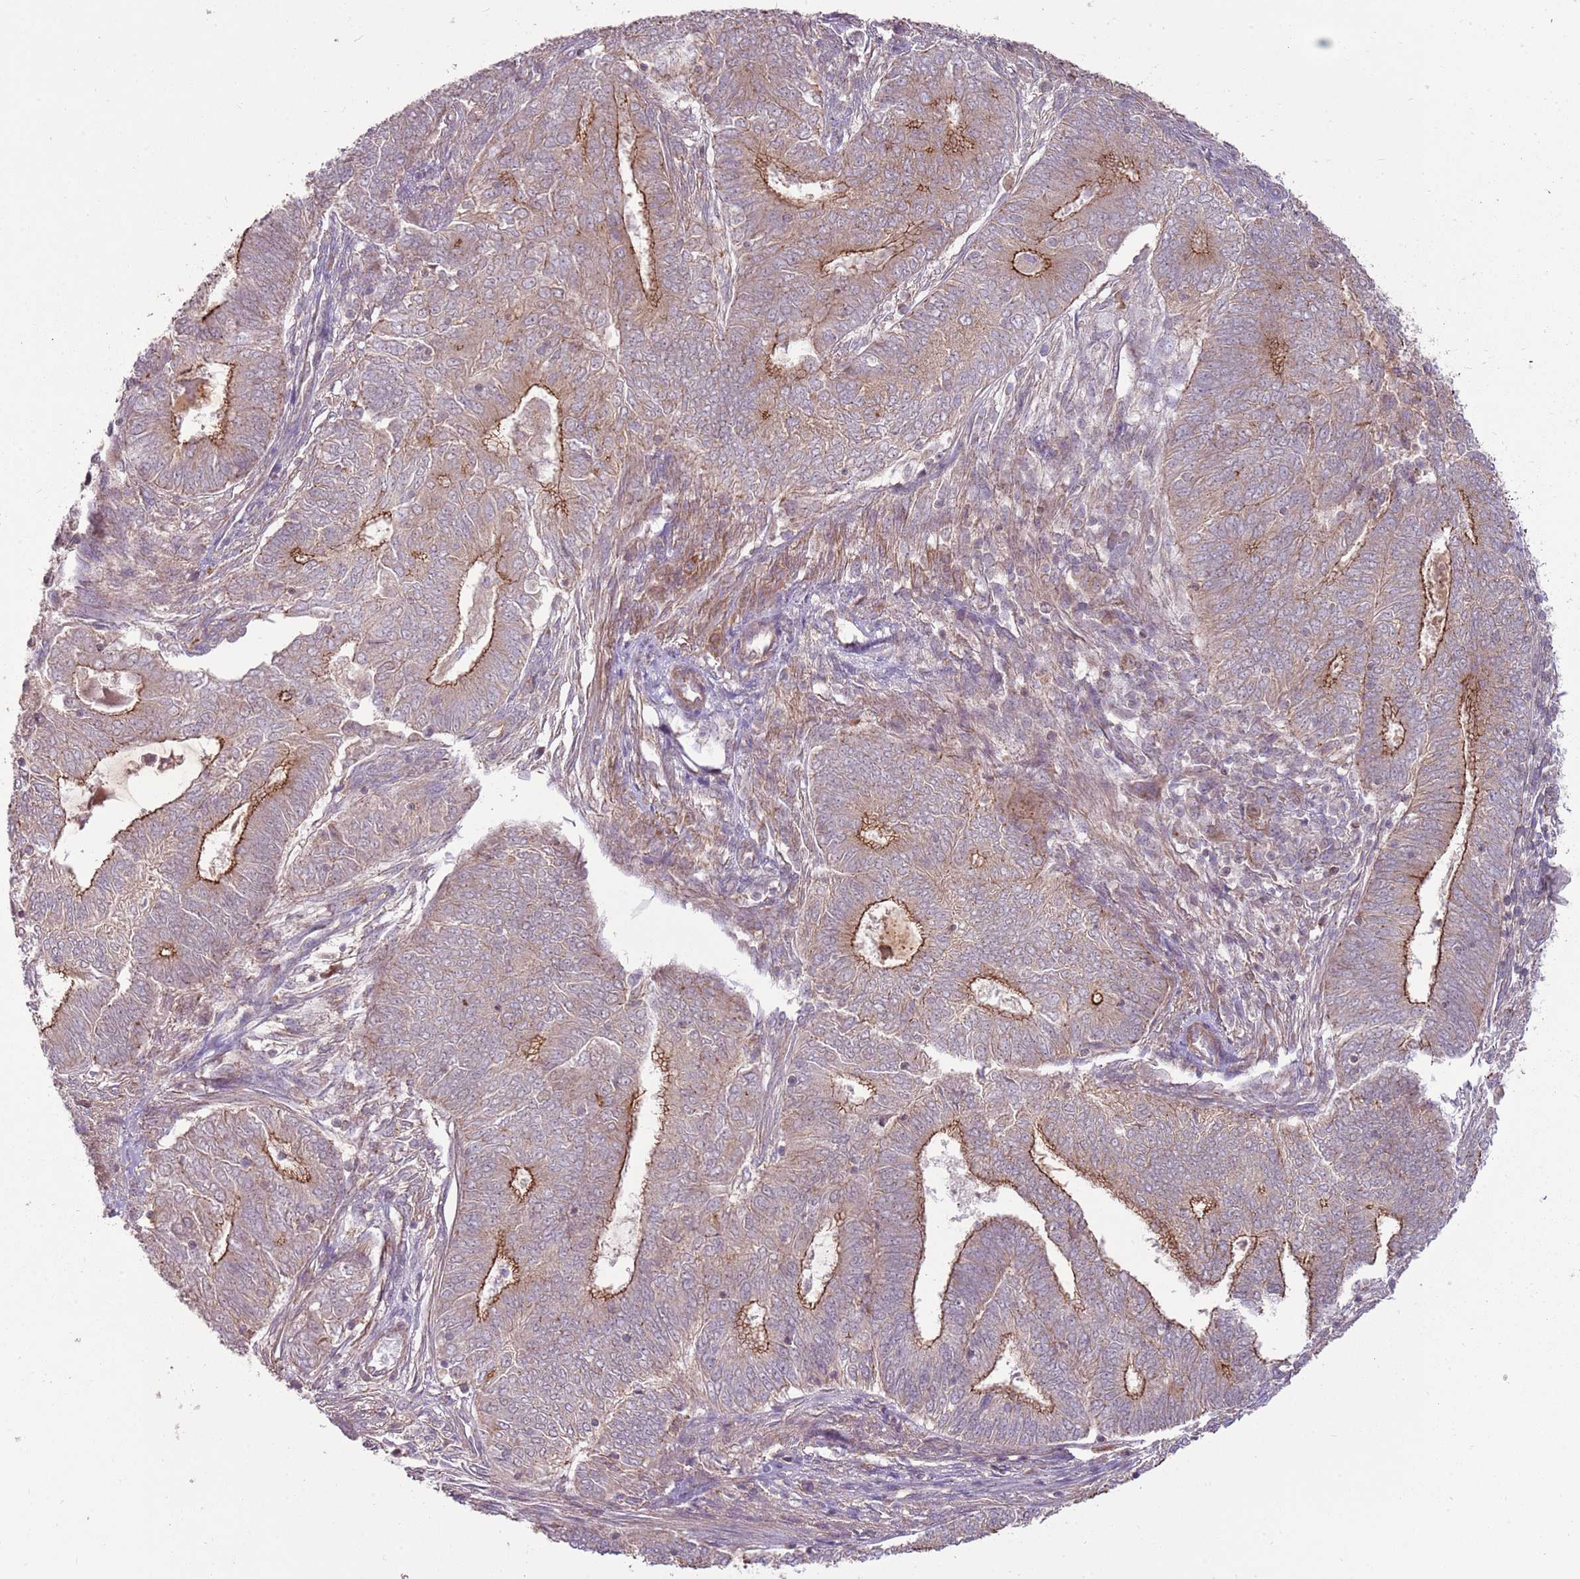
{"staining": {"intensity": "moderate", "quantity": "25%-75%", "location": "cytoplasmic/membranous"}, "tissue": "endometrial cancer", "cell_type": "Tumor cells", "image_type": "cancer", "snomed": [{"axis": "morphology", "description": "Adenocarcinoma, NOS"}, {"axis": "topography", "description": "Endometrium"}], "caption": "High-power microscopy captured an immunohistochemistry image of endometrial cancer, revealing moderate cytoplasmic/membranous expression in approximately 25%-75% of tumor cells.", "gene": "SPATA31D1", "patient": {"sex": "female", "age": 62}}